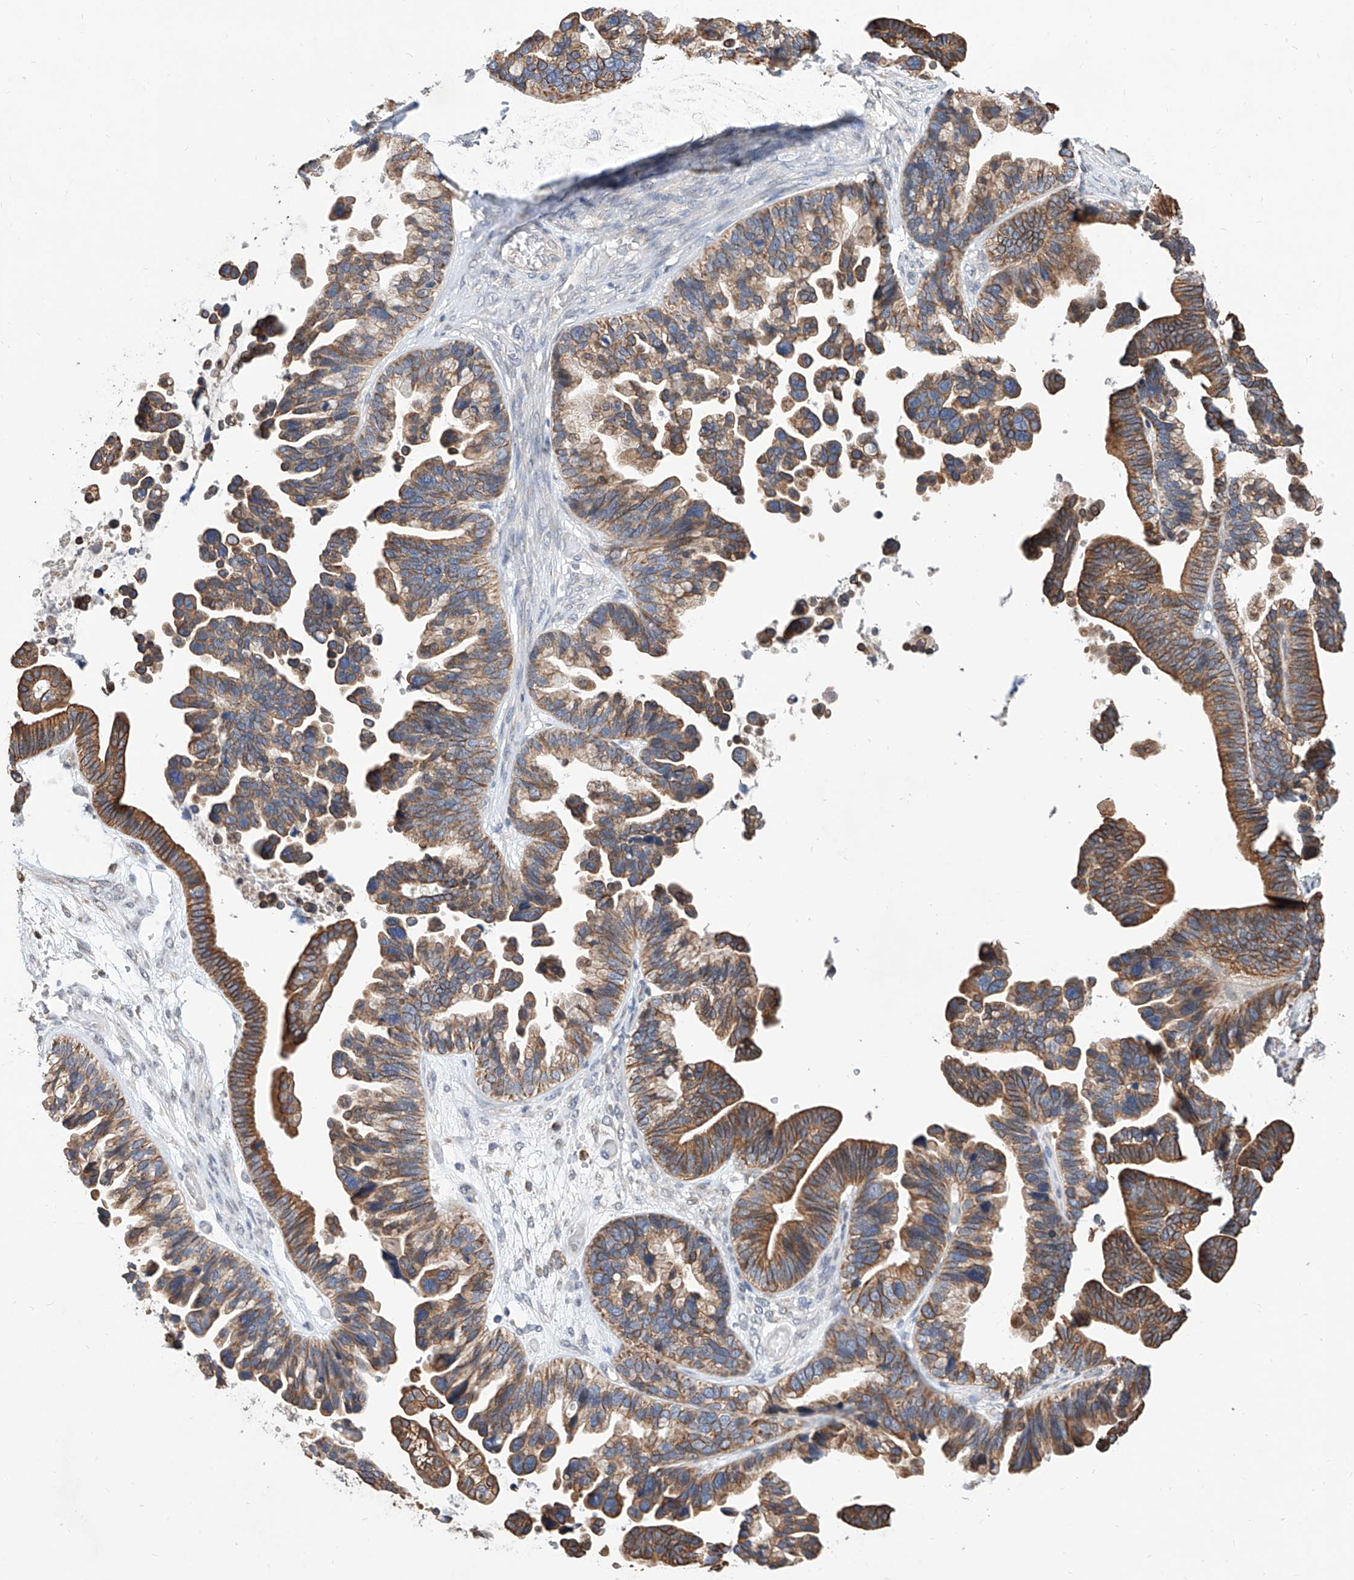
{"staining": {"intensity": "moderate", "quantity": ">75%", "location": "cytoplasmic/membranous"}, "tissue": "ovarian cancer", "cell_type": "Tumor cells", "image_type": "cancer", "snomed": [{"axis": "morphology", "description": "Cystadenocarcinoma, serous, NOS"}, {"axis": "topography", "description": "Ovary"}], "caption": "About >75% of tumor cells in serous cystadenocarcinoma (ovarian) display moderate cytoplasmic/membranous protein staining as visualized by brown immunohistochemical staining.", "gene": "MFSD4B", "patient": {"sex": "female", "age": 56}}